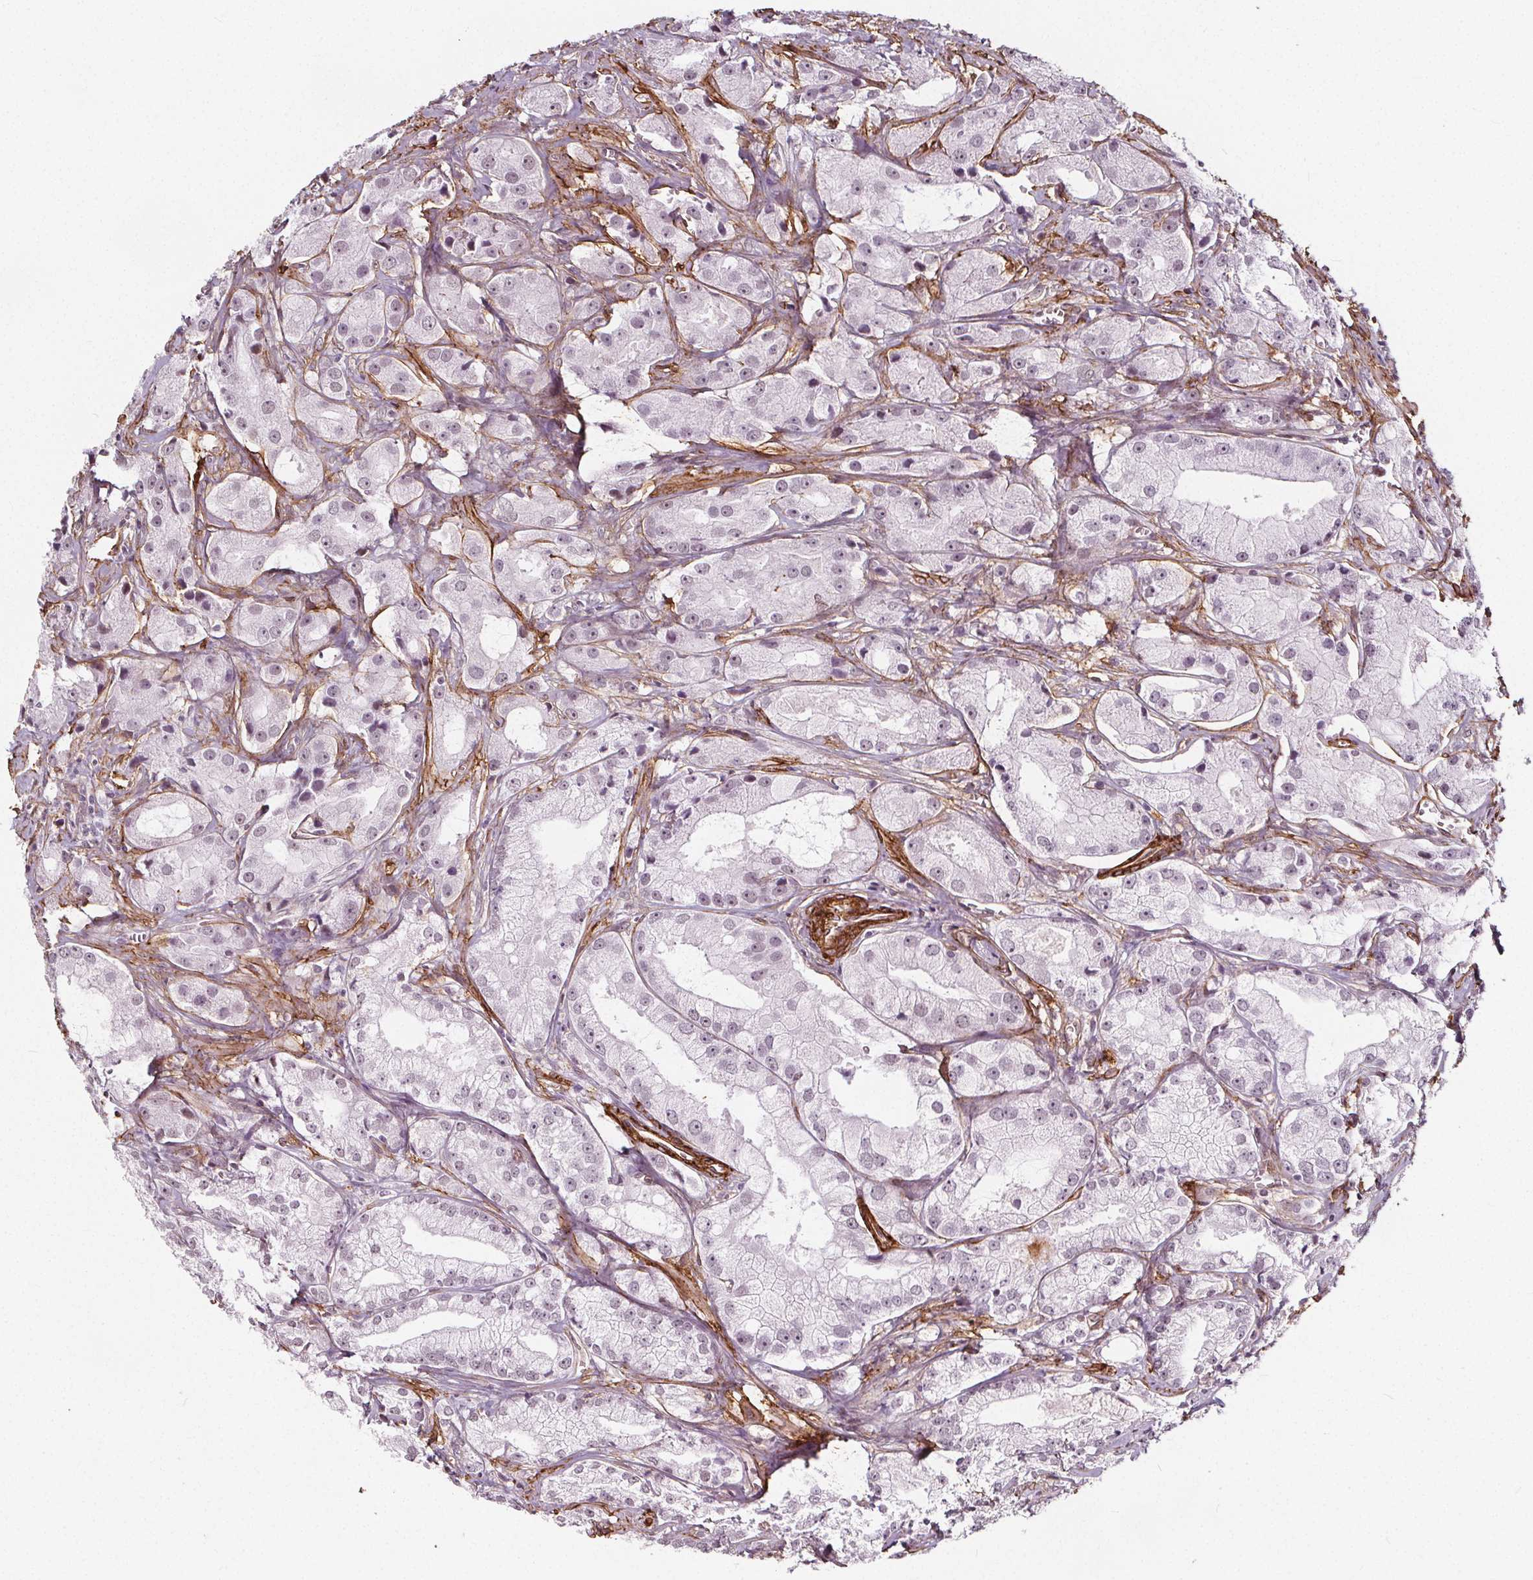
{"staining": {"intensity": "weak", "quantity": "<25%", "location": "nuclear"}, "tissue": "prostate cancer", "cell_type": "Tumor cells", "image_type": "cancer", "snomed": [{"axis": "morphology", "description": "Adenocarcinoma, High grade"}, {"axis": "topography", "description": "Prostate"}], "caption": "DAB immunohistochemical staining of prostate cancer reveals no significant expression in tumor cells.", "gene": "HAS1", "patient": {"sex": "male", "age": 64}}